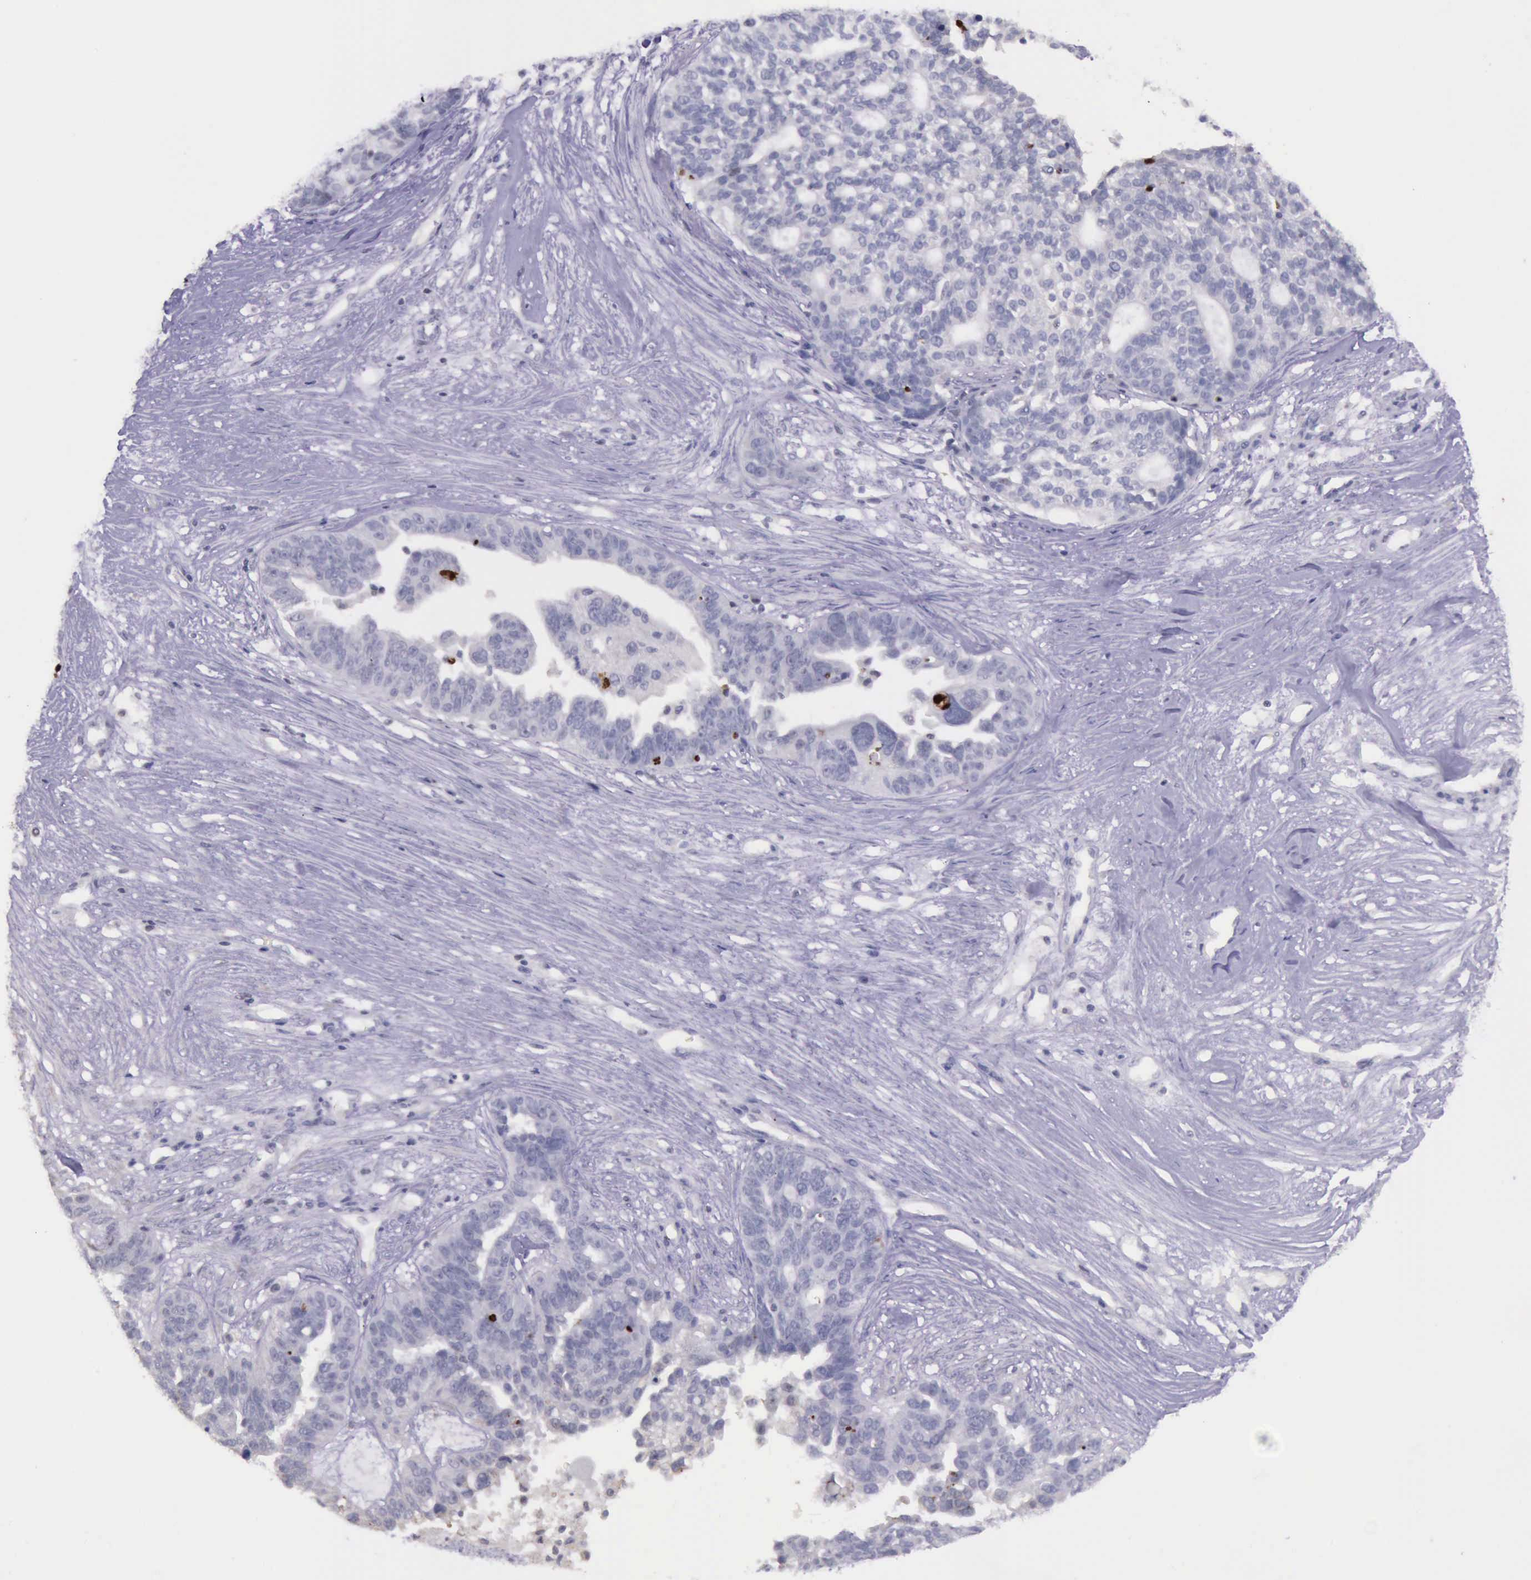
{"staining": {"intensity": "strong", "quantity": "<25%", "location": "nuclear"}, "tissue": "ovarian cancer", "cell_type": "Tumor cells", "image_type": "cancer", "snomed": [{"axis": "morphology", "description": "Cystadenocarcinoma, serous, NOS"}, {"axis": "topography", "description": "Ovary"}], "caption": "This is an image of immunohistochemistry staining of ovarian cancer, which shows strong expression in the nuclear of tumor cells.", "gene": "PARP1", "patient": {"sex": "female", "age": 59}}